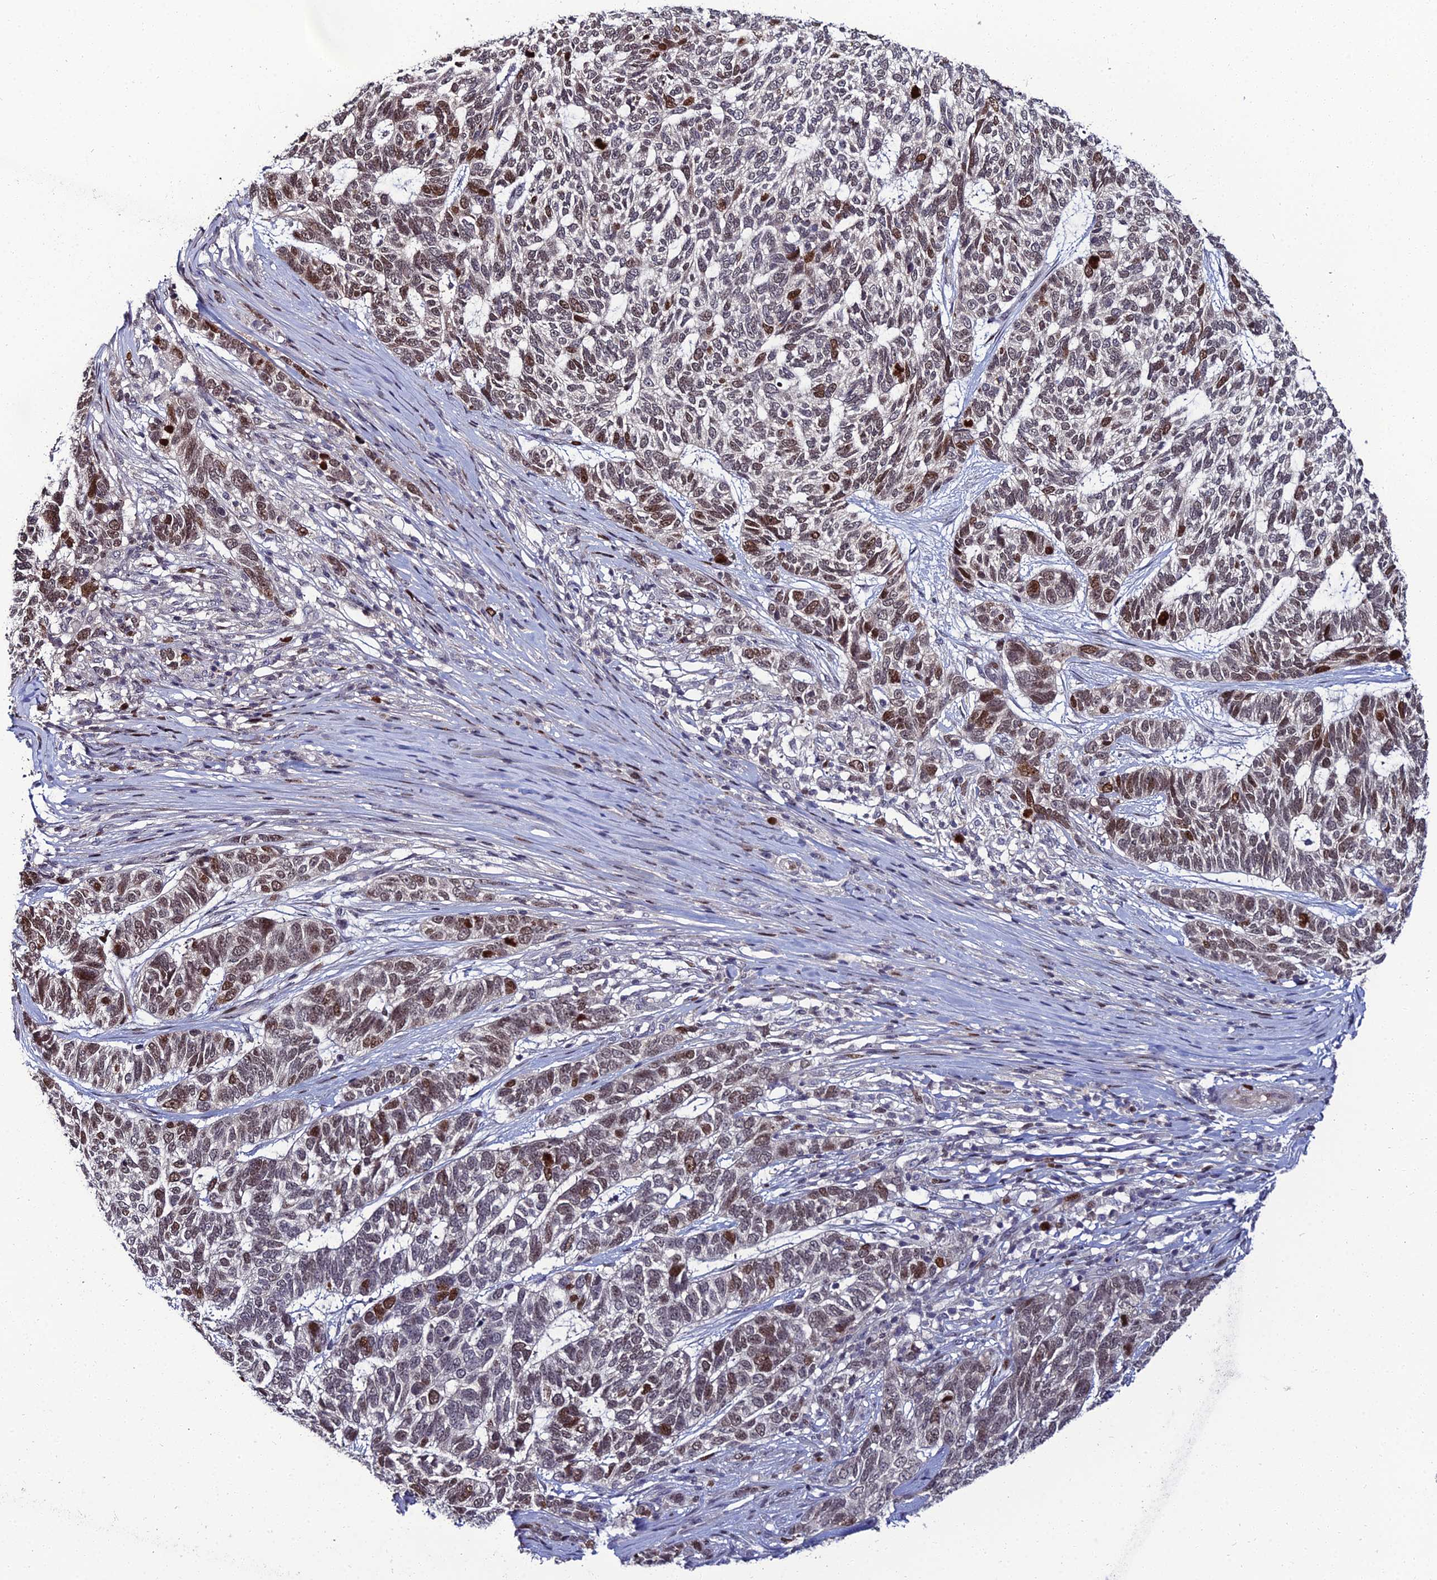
{"staining": {"intensity": "strong", "quantity": "<25%", "location": "nuclear"}, "tissue": "skin cancer", "cell_type": "Tumor cells", "image_type": "cancer", "snomed": [{"axis": "morphology", "description": "Basal cell carcinoma"}, {"axis": "topography", "description": "Skin"}], "caption": "A high-resolution image shows IHC staining of skin basal cell carcinoma, which exhibits strong nuclear expression in about <25% of tumor cells. The protein is stained brown, and the nuclei are stained in blue (DAB IHC with brightfield microscopy, high magnification).", "gene": "TAF9B", "patient": {"sex": "female", "age": 65}}